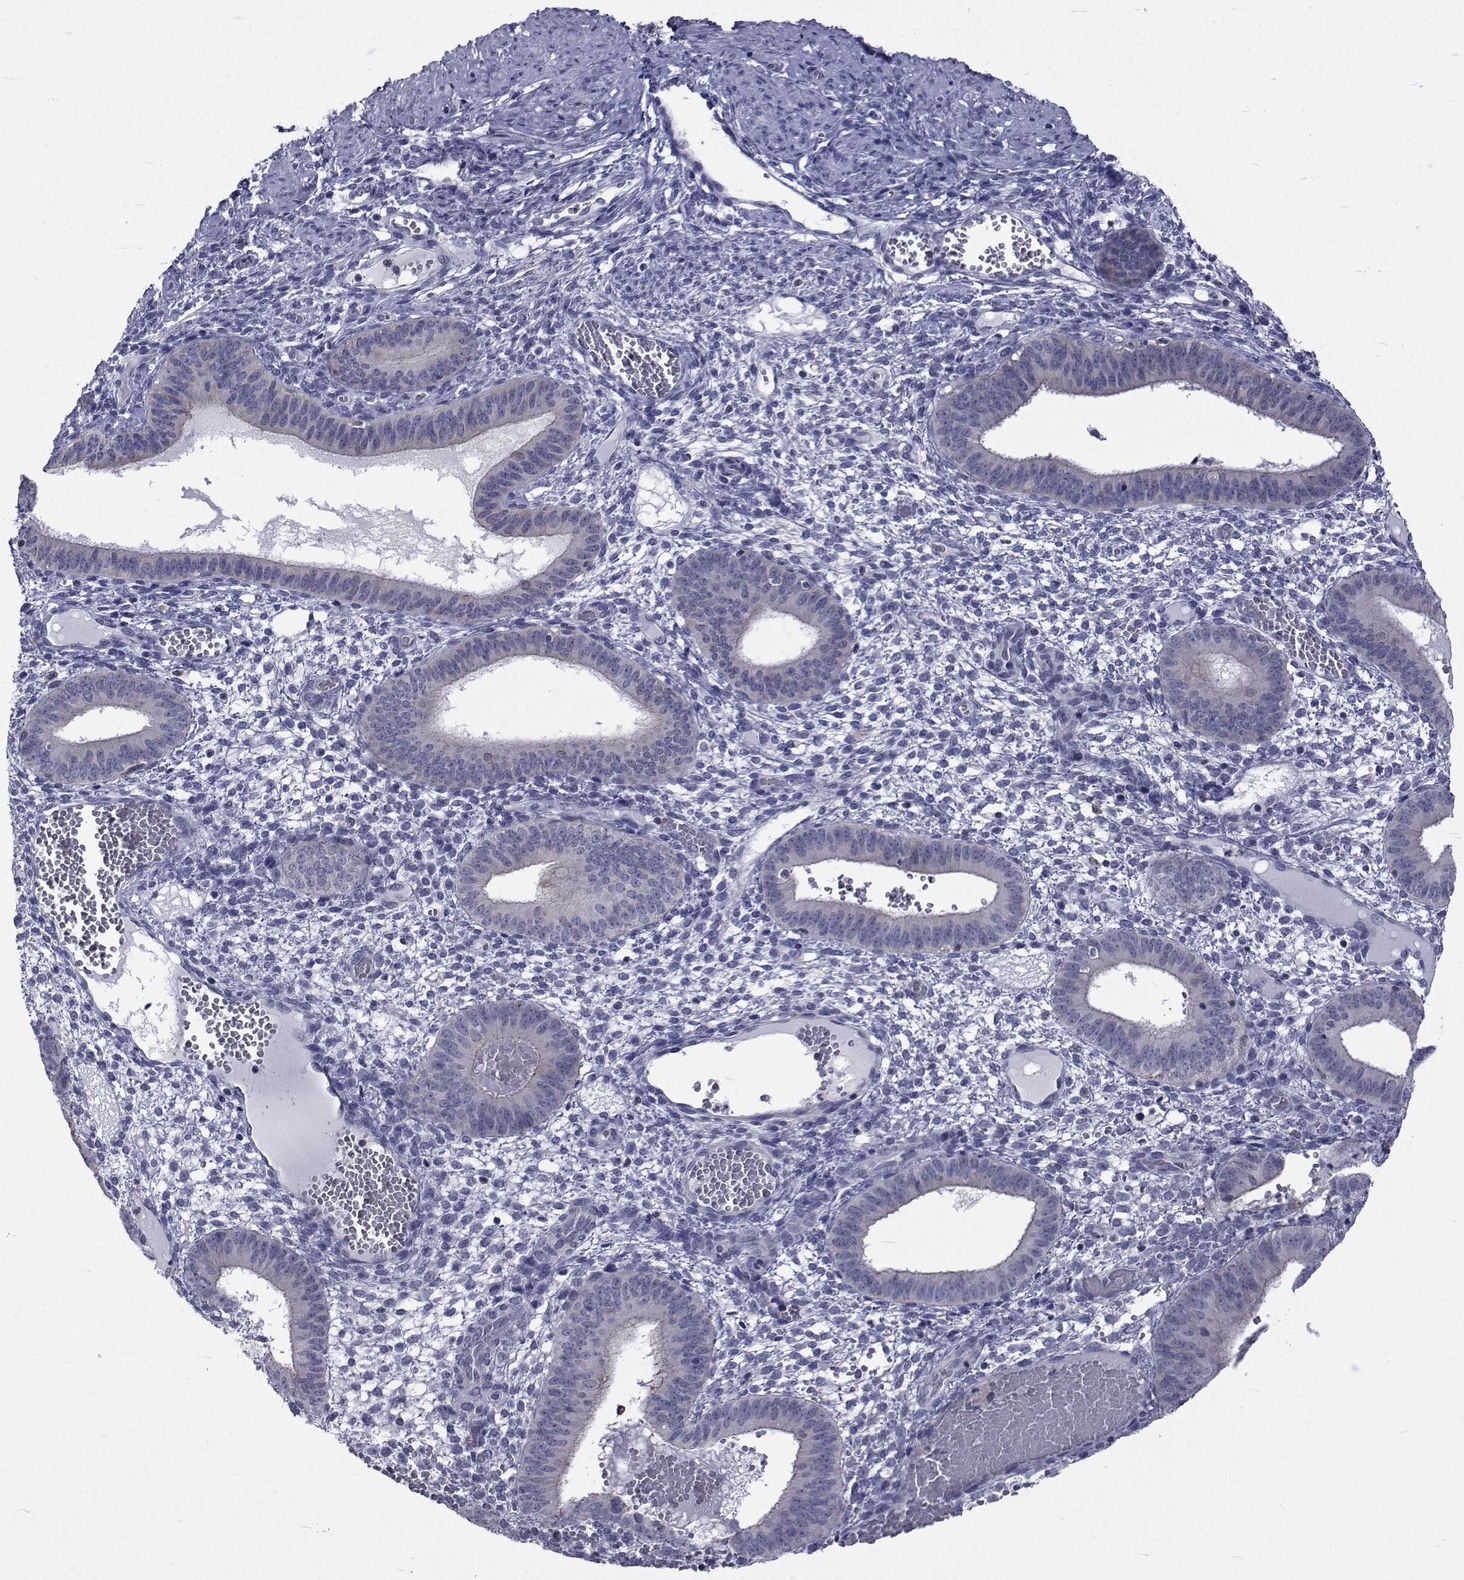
{"staining": {"intensity": "negative", "quantity": "none", "location": "none"}, "tissue": "endometrium", "cell_type": "Cells in endometrial stroma", "image_type": "normal", "snomed": [{"axis": "morphology", "description": "Normal tissue, NOS"}, {"axis": "topography", "description": "Endometrium"}], "caption": "The image reveals no significant expression in cells in endometrial stroma of endometrium.", "gene": "SLC30A10", "patient": {"sex": "female", "age": 42}}